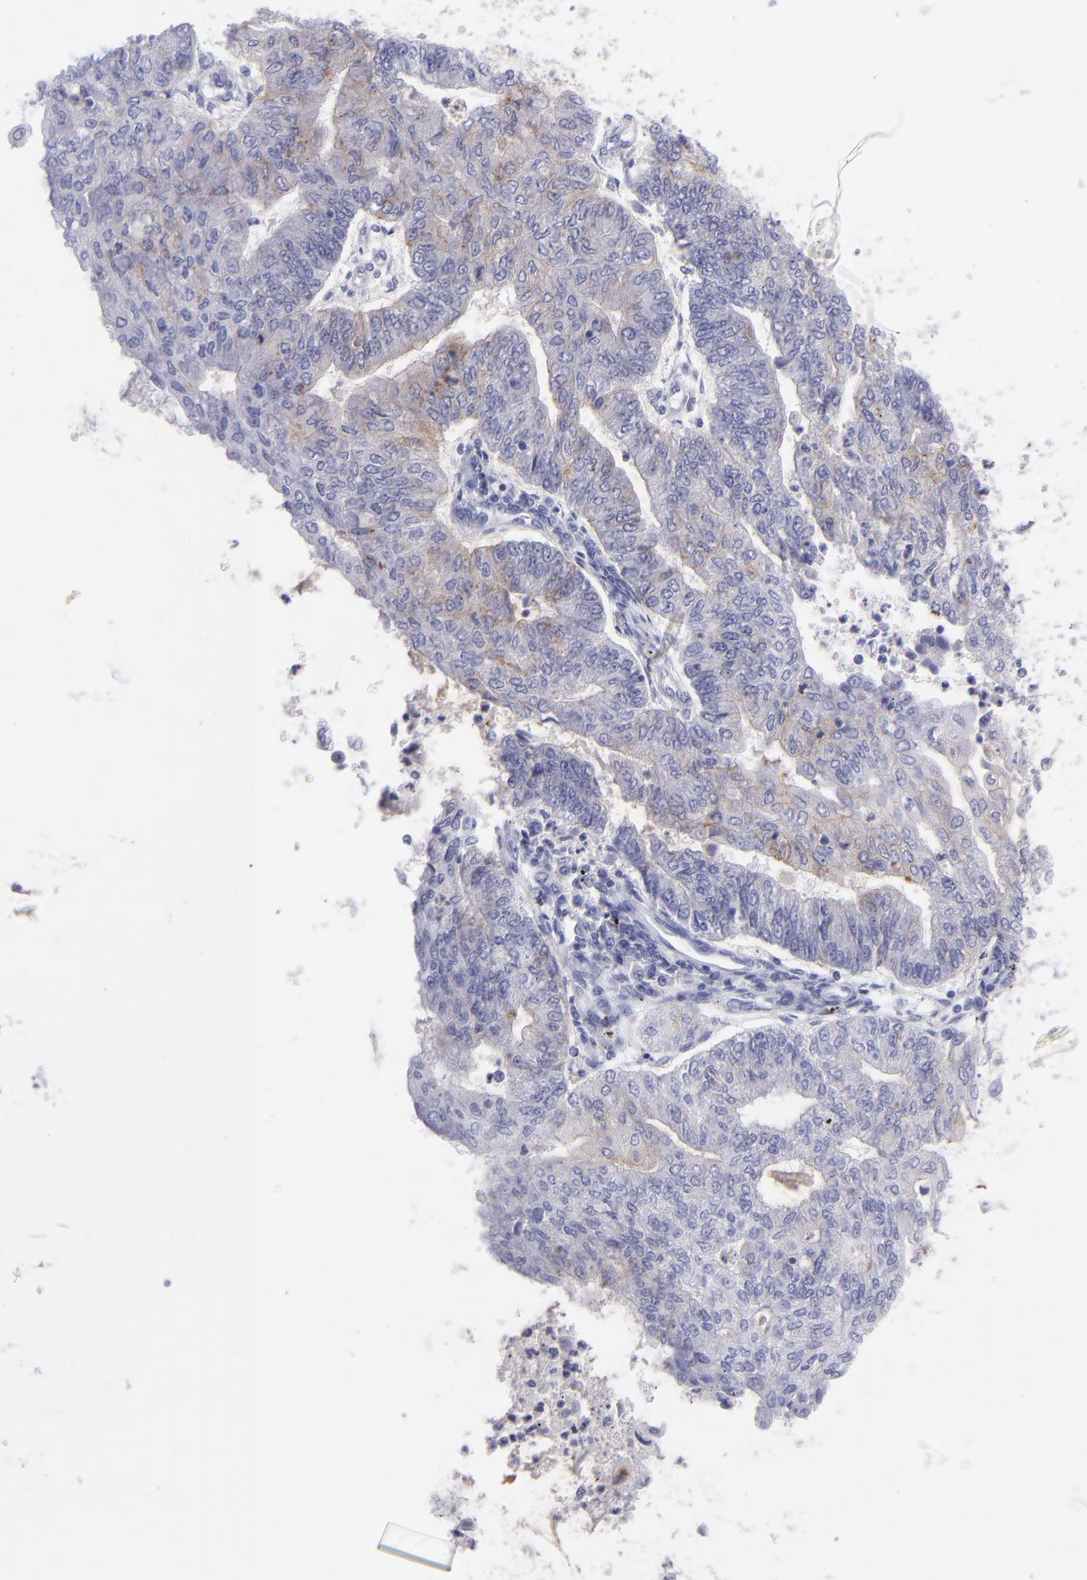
{"staining": {"intensity": "weak", "quantity": "<25%", "location": "cytoplasmic/membranous"}, "tissue": "endometrial cancer", "cell_type": "Tumor cells", "image_type": "cancer", "snomed": [{"axis": "morphology", "description": "Adenocarcinoma, NOS"}, {"axis": "topography", "description": "Endometrium"}], "caption": "This is an immunohistochemistry (IHC) photomicrograph of human adenocarcinoma (endometrial). There is no positivity in tumor cells.", "gene": "CD82", "patient": {"sex": "female", "age": 59}}